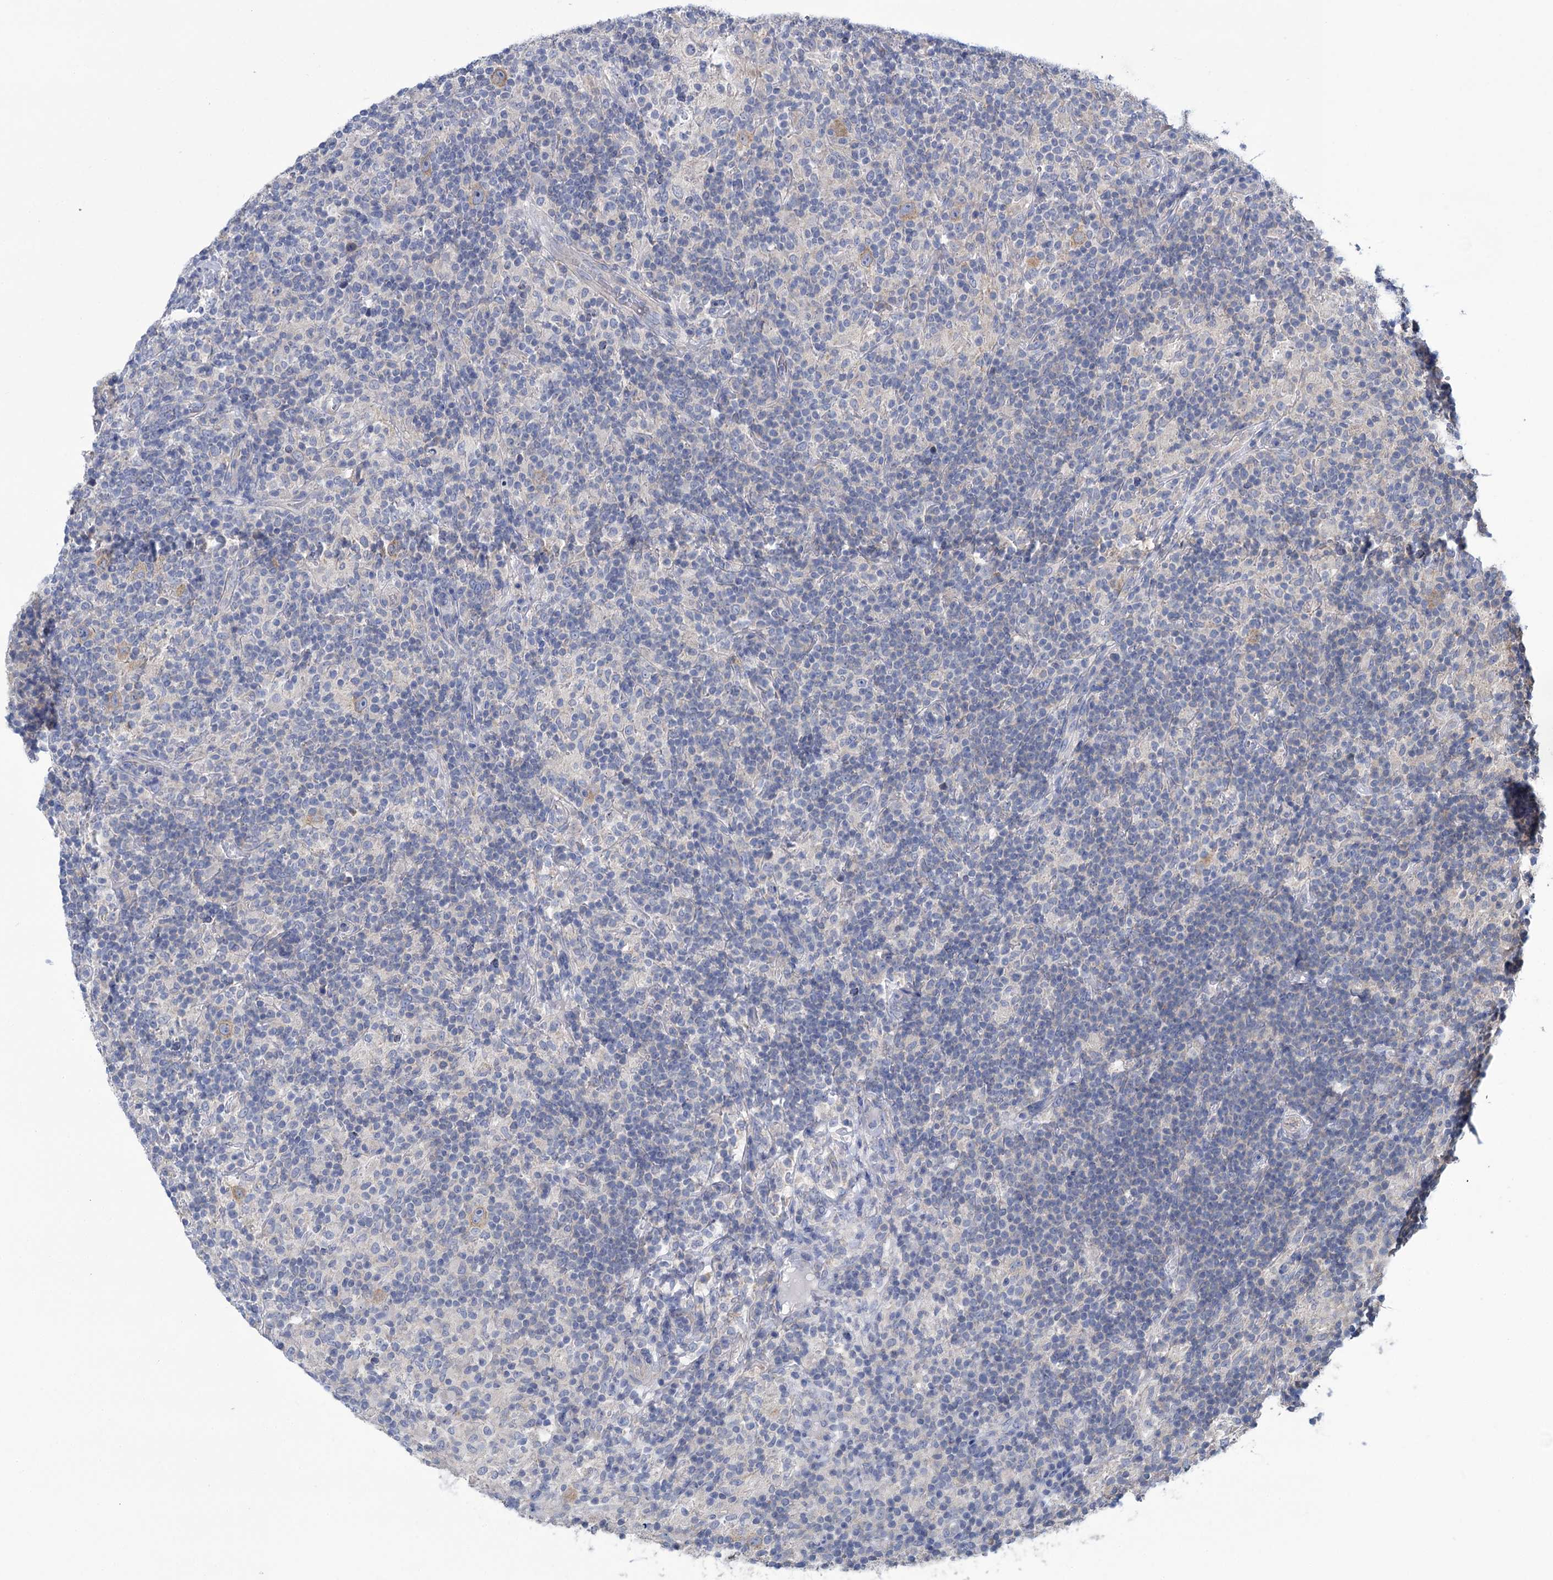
{"staining": {"intensity": "negative", "quantity": "none", "location": "none"}, "tissue": "lymphoma", "cell_type": "Tumor cells", "image_type": "cancer", "snomed": [{"axis": "morphology", "description": "Hodgkin's disease, NOS"}, {"axis": "topography", "description": "Lymph node"}], "caption": "IHC of lymphoma exhibits no staining in tumor cells.", "gene": "GSTM2", "patient": {"sex": "male", "age": 70}}